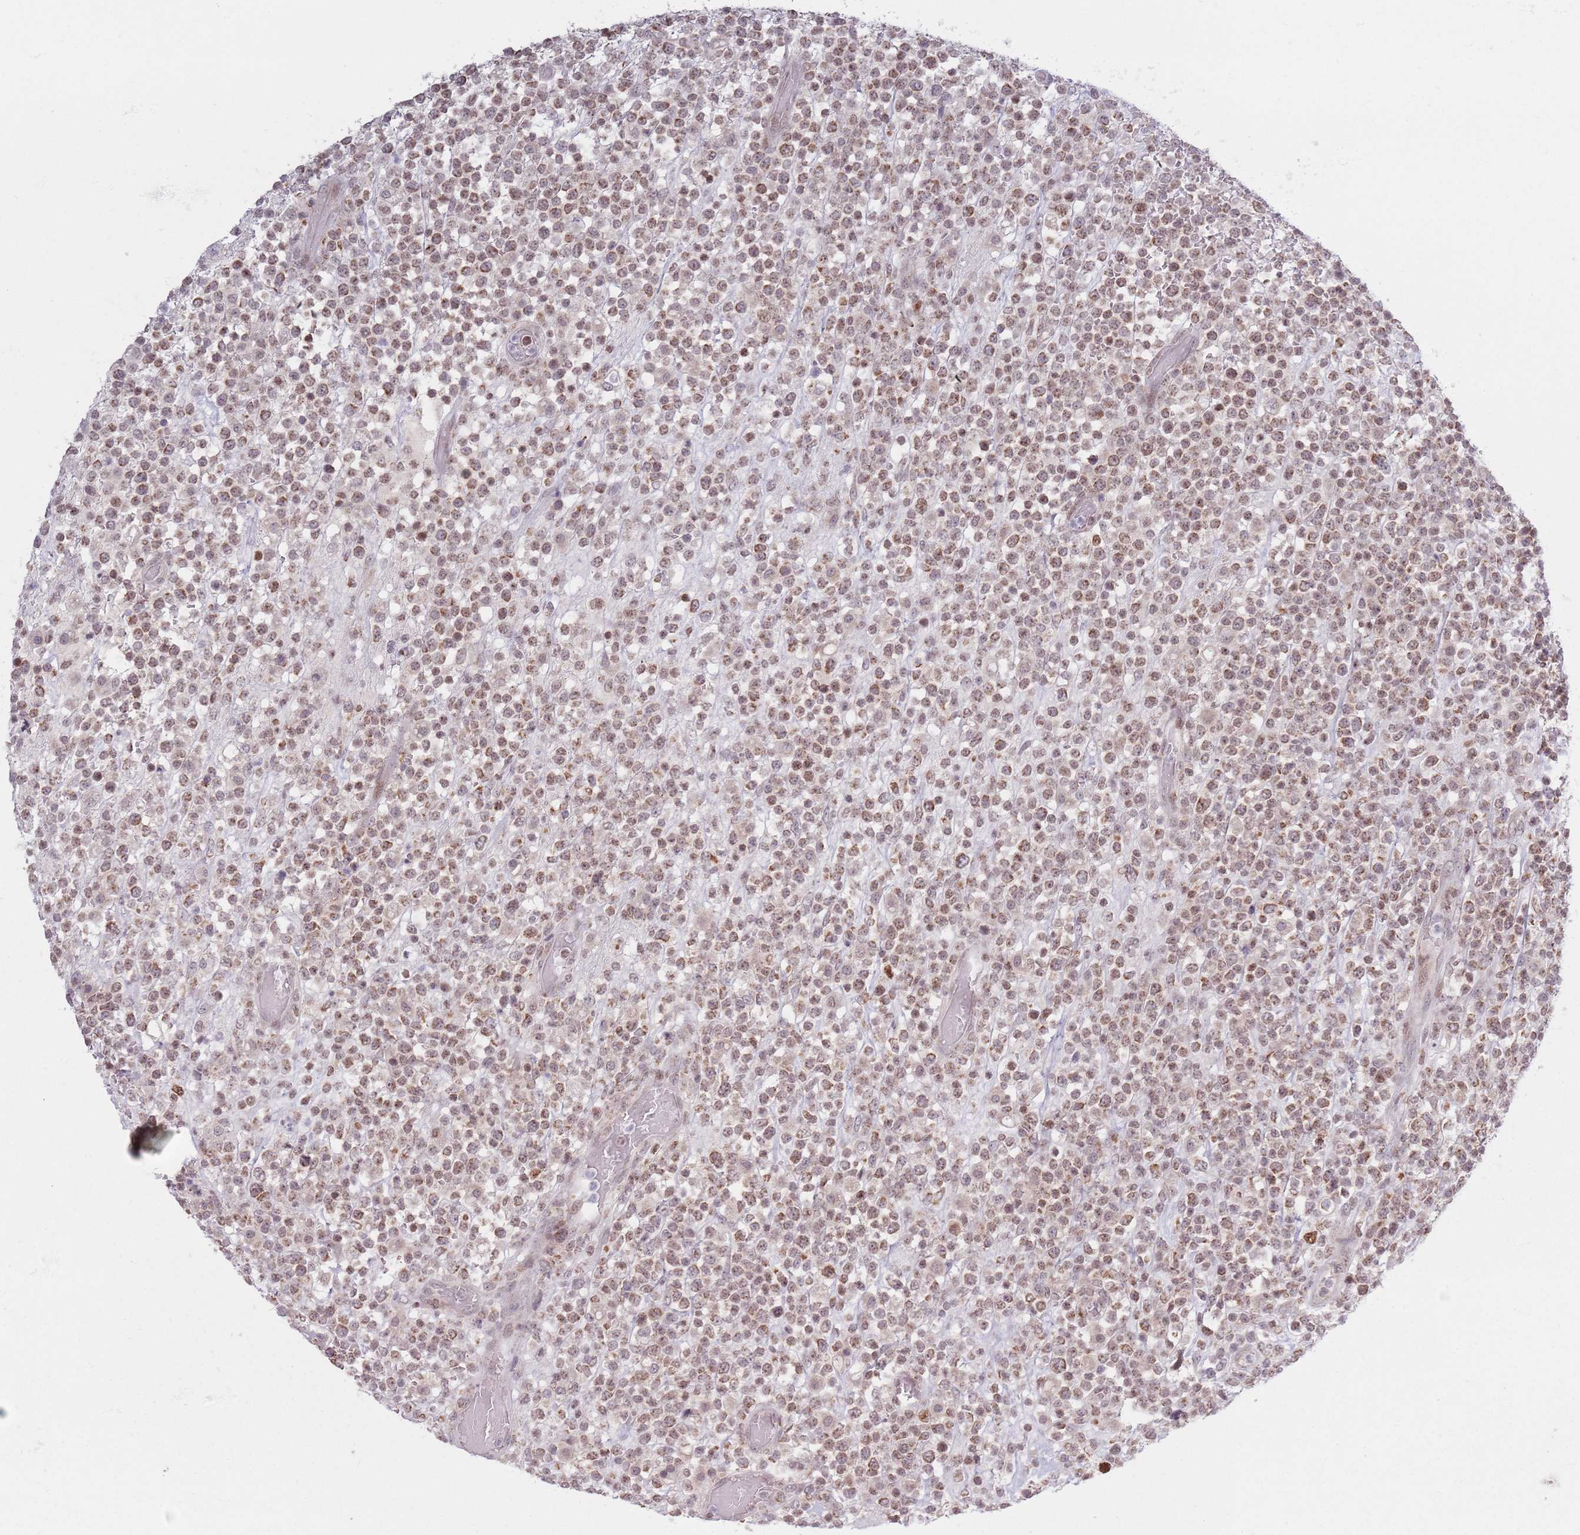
{"staining": {"intensity": "moderate", "quantity": ">75%", "location": "nuclear"}, "tissue": "lymphoma", "cell_type": "Tumor cells", "image_type": "cancer", "snomed": [{"axis": "morphology", "description": "Malignant lymphoma, non-Hodgkin's type, High grade"}, {"axis": "topography", "description": "Colon"}], "caption": "There is medium levels of moderate nuclear positivity in tumor cells of lymphoma, as demonstrated by immunohistochemical staining (brown color).", "gene": "MRPL34", "patient": {"sex": "female", "age": 53}}